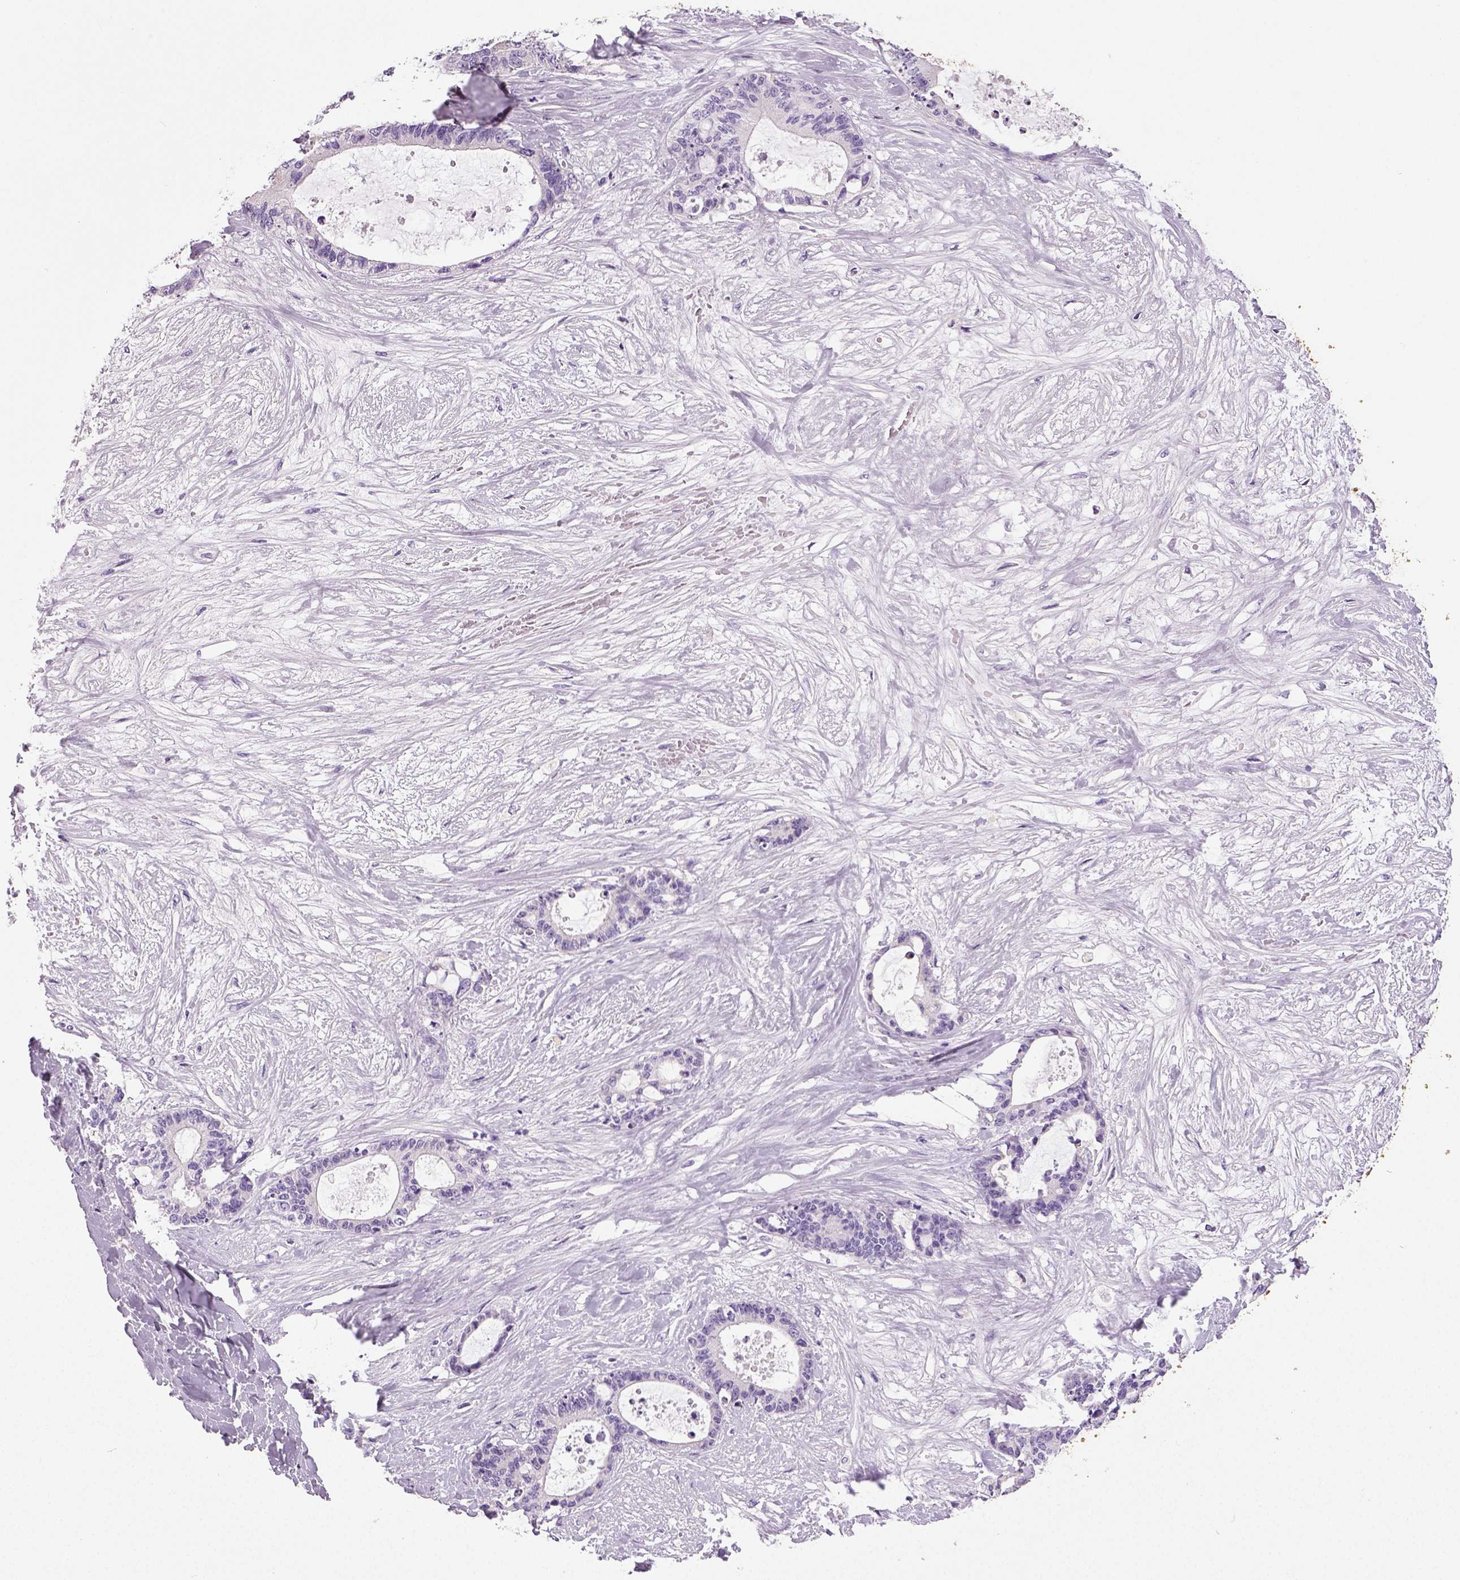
{"staining": {"intensity": "negative", "quantity": "none", "location": "none"}, "tissue": "liver cancer", "cell_type": "Tumor cells", "image_type": "cancer", "snomed": [{"axis": "morphology", "description": "Normal tissue, NOS"}, {"axis": "morphology", "description": "Cholangiocarcinoma"}, {"axis": "topography", "description": "Liver"}, {"axis": "topography", "description": "Peripheral nerve tissue"}], "caption": "High magnification brightfield microscopy of liver cholangiocarcinoma stained with DAB (brown) and counterstained with hematoxylin (blue): tumor cells show no significant positivity.", "gene": "NECAB2", "patient": {"sex": "female", "age": 73}}